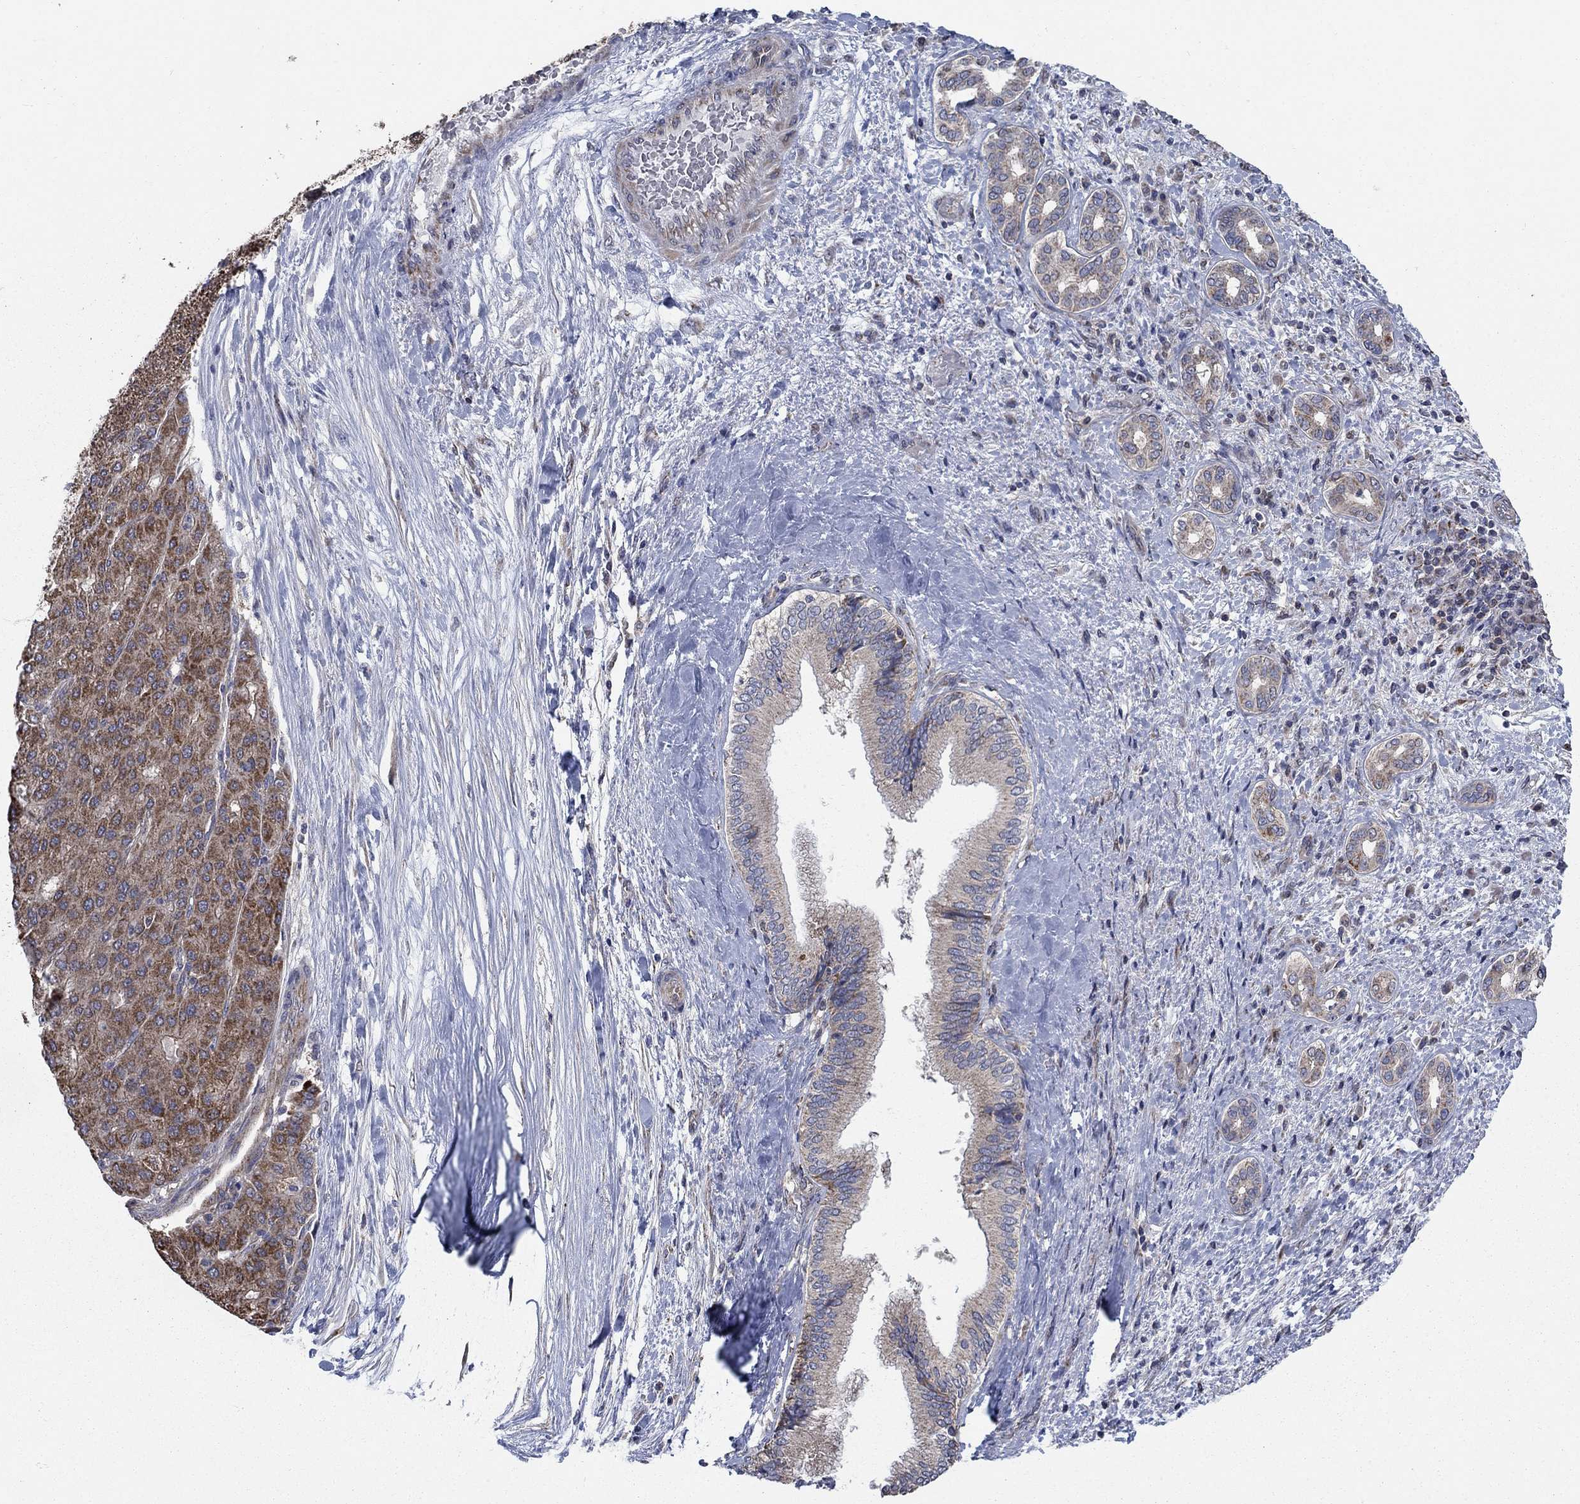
{"staining": {"intensity": "strong", "quantity": "<25%", "location": "cytoplasmic/membranous"}, "tissue": "liver cancer", "cell_type": "Tumor cells", "image_type": "cancer", "snomed": [{"axis": "morphology", "description": "Carcinoma, Hepatocellular, NOS"}, {"axis": "topography", "description": "Liver"}], "caption": "About <25% of tumor cells in hepatocellular carcinoma (liver) reveal strong cytoplasmic/membranous protein positivity as visualized by brown immunohistochemical staining.", "gene": "NME7", "patient": {"sex": "male", "age": 65}}